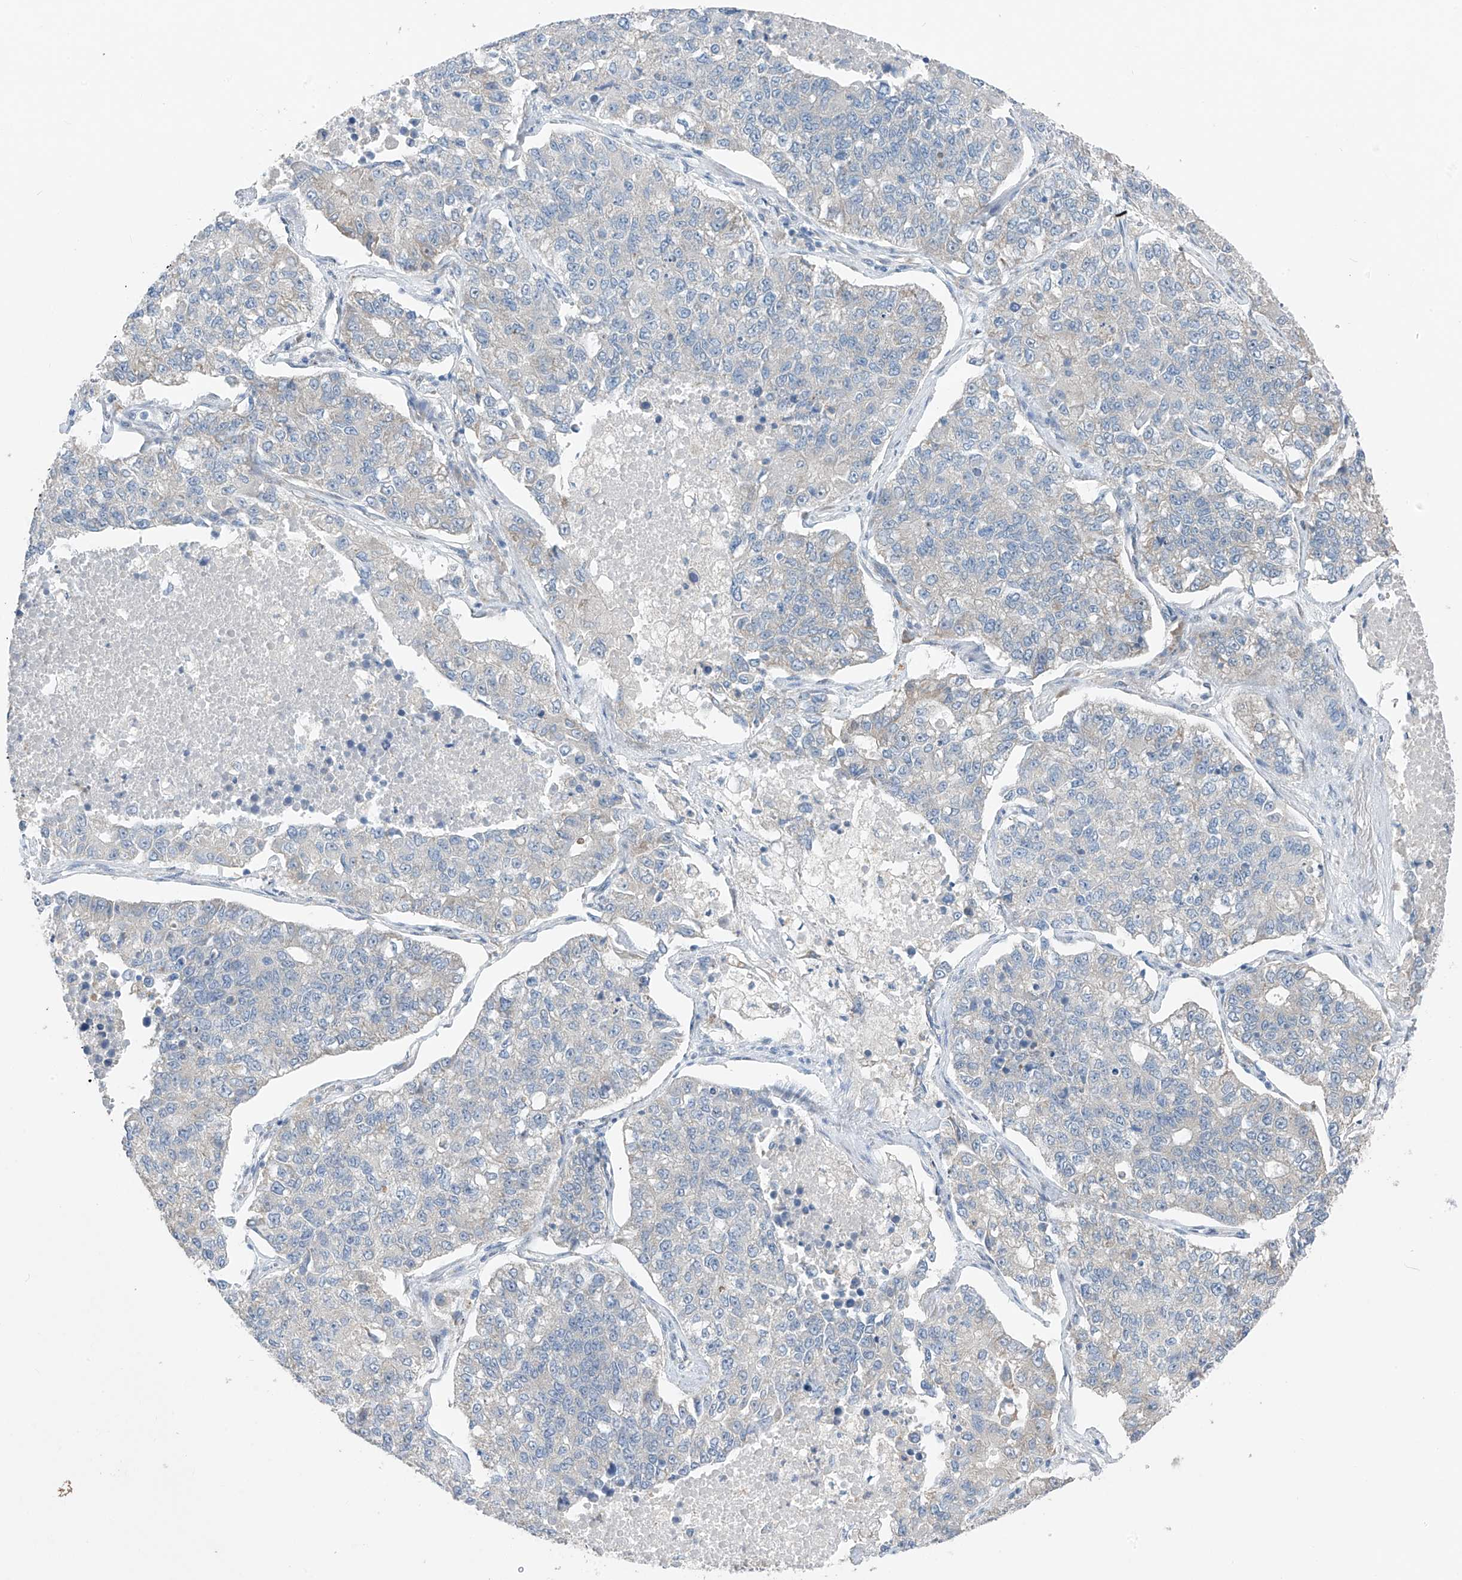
{"staining": {"intensity": "negative", "quantity": "none", "location": "none"}, "tissue": "lung cancer", "cell_type": "Tumor cells", "image_type": "cancer", "snomed": [{"axis": "morphology", "description": "Adenocarcinoma, NOS"}, {"axis": "topography", "description": "Lung"}], "caption": "A photomicrograph of lung adenocarcinoma stained for a protein displays no brown staining in tumor cells.", "gene": "RPL4", "patient": {"sex": "male", "age": 49}}